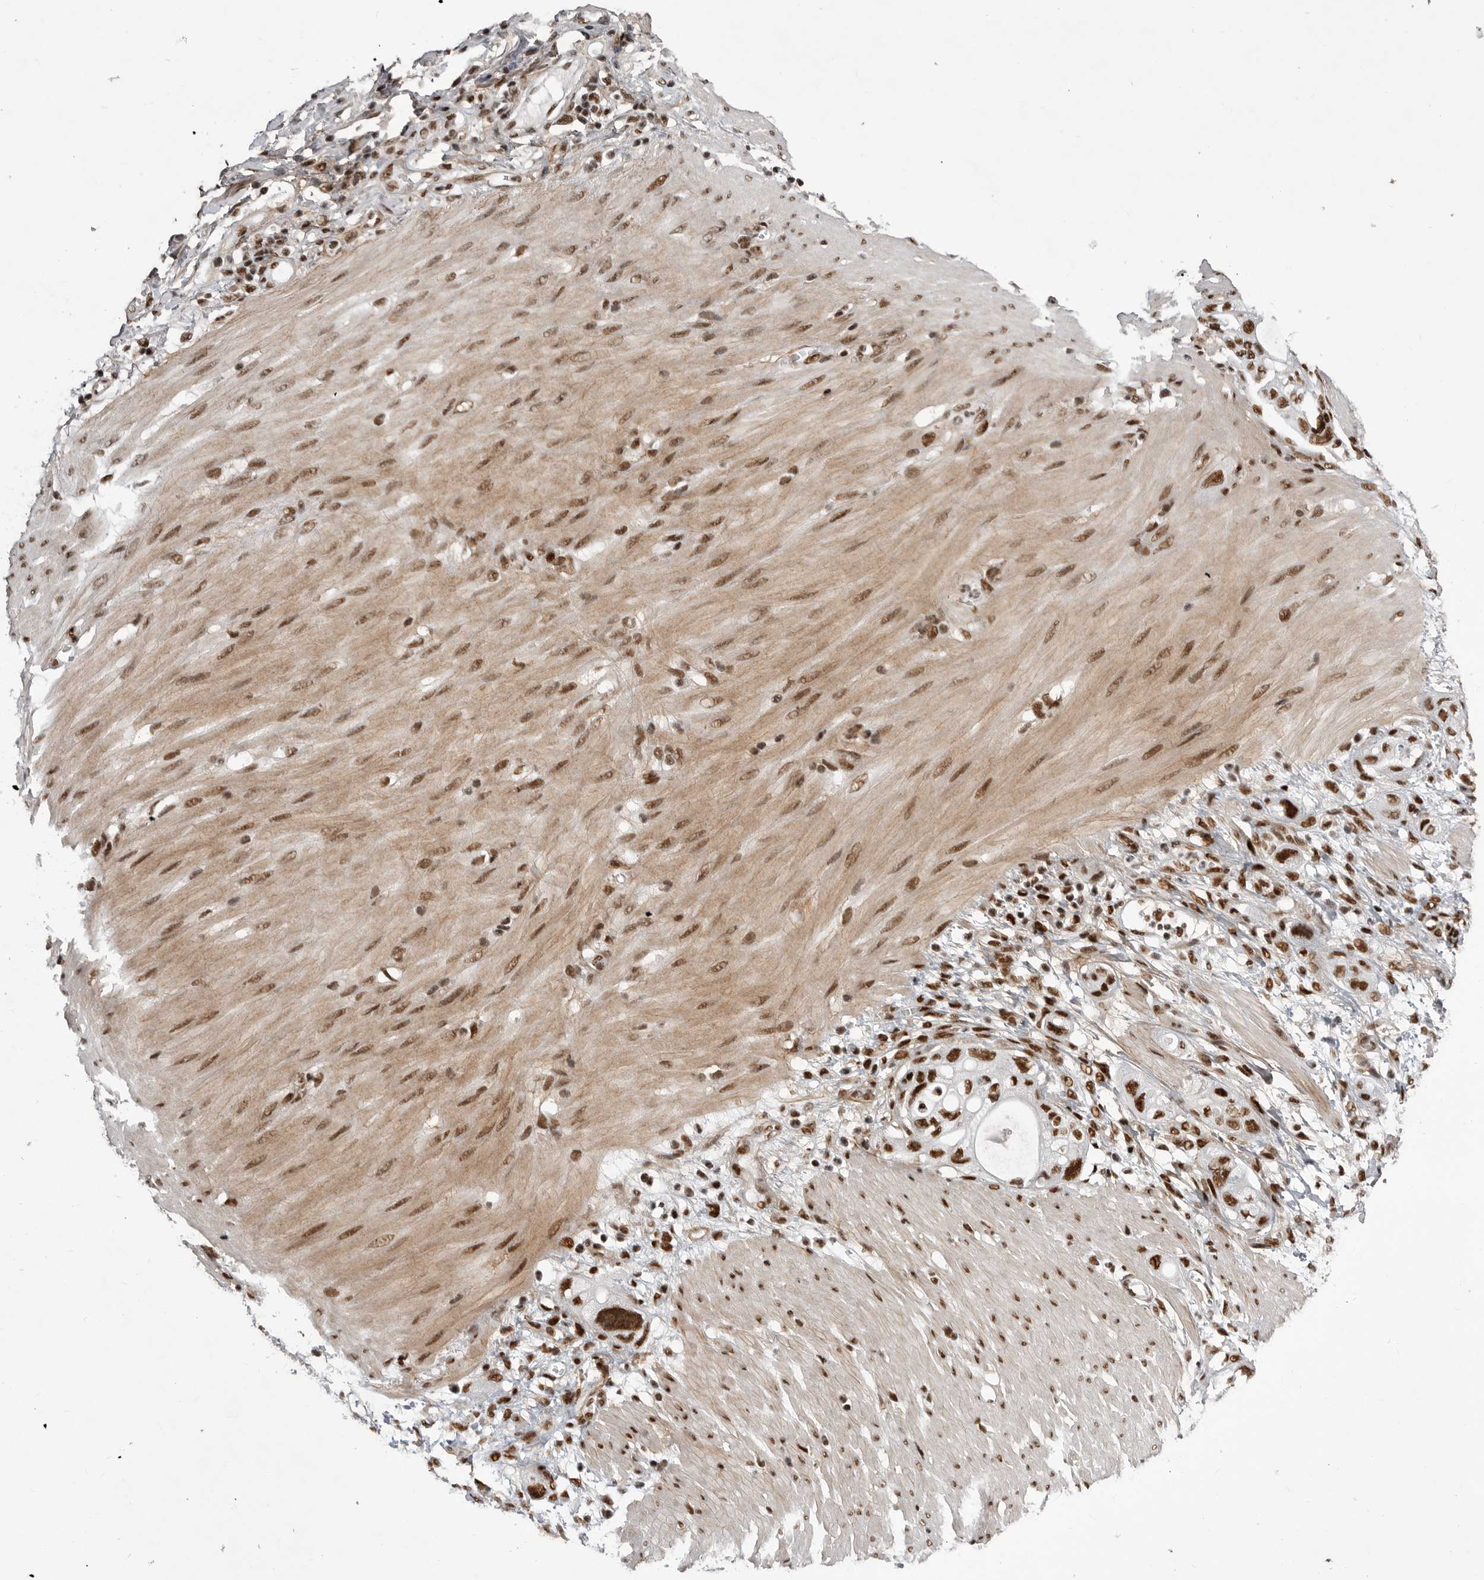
{"staining": {"intensity": "moderate", "quantity": ">75%", "location": "nuclear"}, "tissue": "stomach cancer", "cell_type": "Tumor cells", "image_type": "cancer", "snomed": [{"axis": "morphology", "description": "Adenocarcinoma, NOS"}, {"axis": "topography", "description": "Stomach"}, {"axis": "topography", "description": "Stomach, lower"}], "caption": "Immunohistochemical staining of stomach cancer (adenocarcinoma) demonstrates medium levels of moderate nuclear protein expression in approximately >75% of tumor cells. (brown staining indicates protein expression, while blue staining denotes nuclei).", "gene": "PPP1R8", "patient": {"sex": "female", "age": 48}}